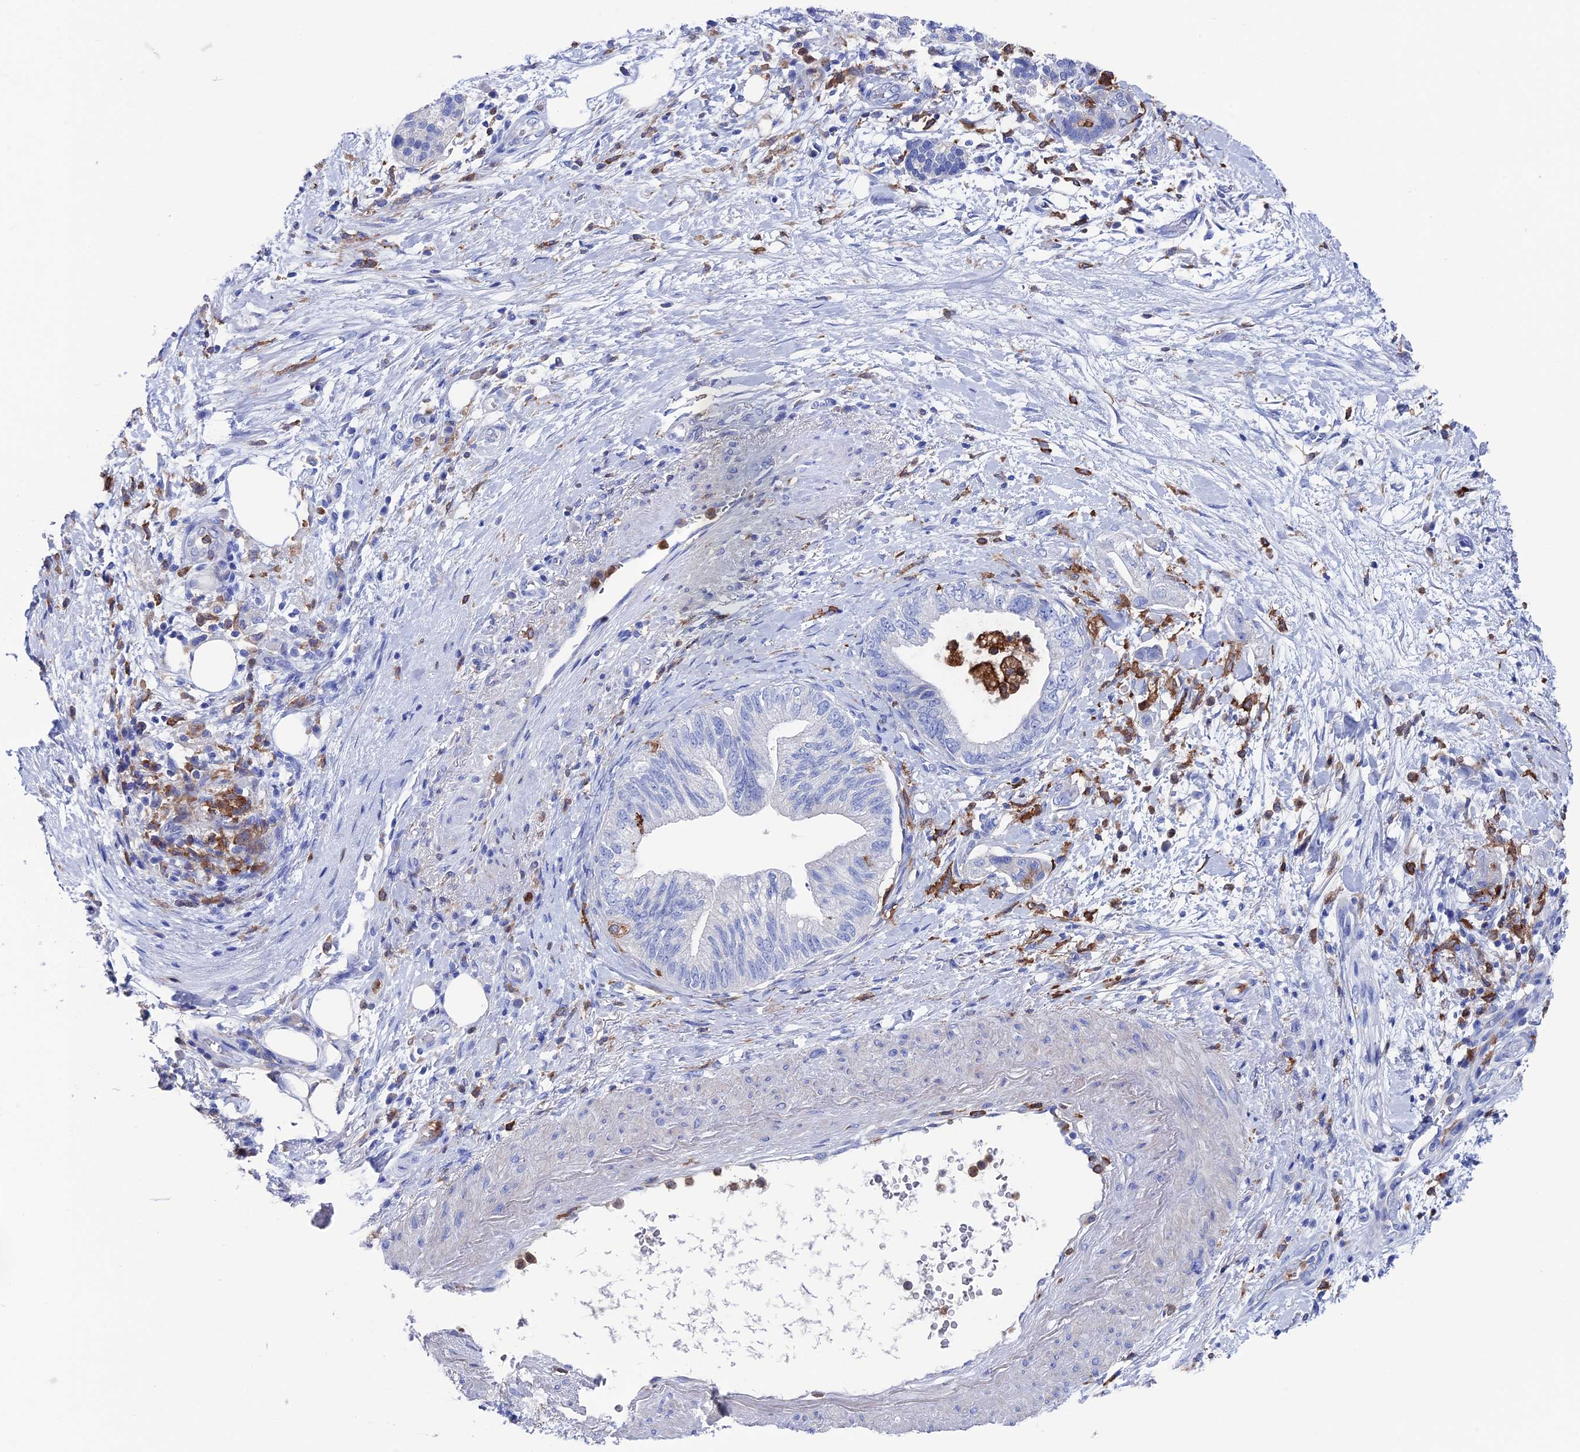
{"staining": {"intensity": "negative", "quantity": "none", "location": "none"}, "tissue": "pancreatic cancer", "cell_type": "Tumor cells", "image_type": "cancer", "snomed": [{"axis": "morphology", "description": "Adenocarcinoma, NOS"}, {"axis": "topography", "description": "Pancreas"}], "caption": "Immunohistochemistry micrograph of neoplastic tissue: human pancreatic adenocarcinoma stained with DAB (3,3'-diaminobenzidine) reveals no significant protein positivity in tumor cells.", "gene": "TYROBP", "patient": {"sex": "female", "age": 73}}